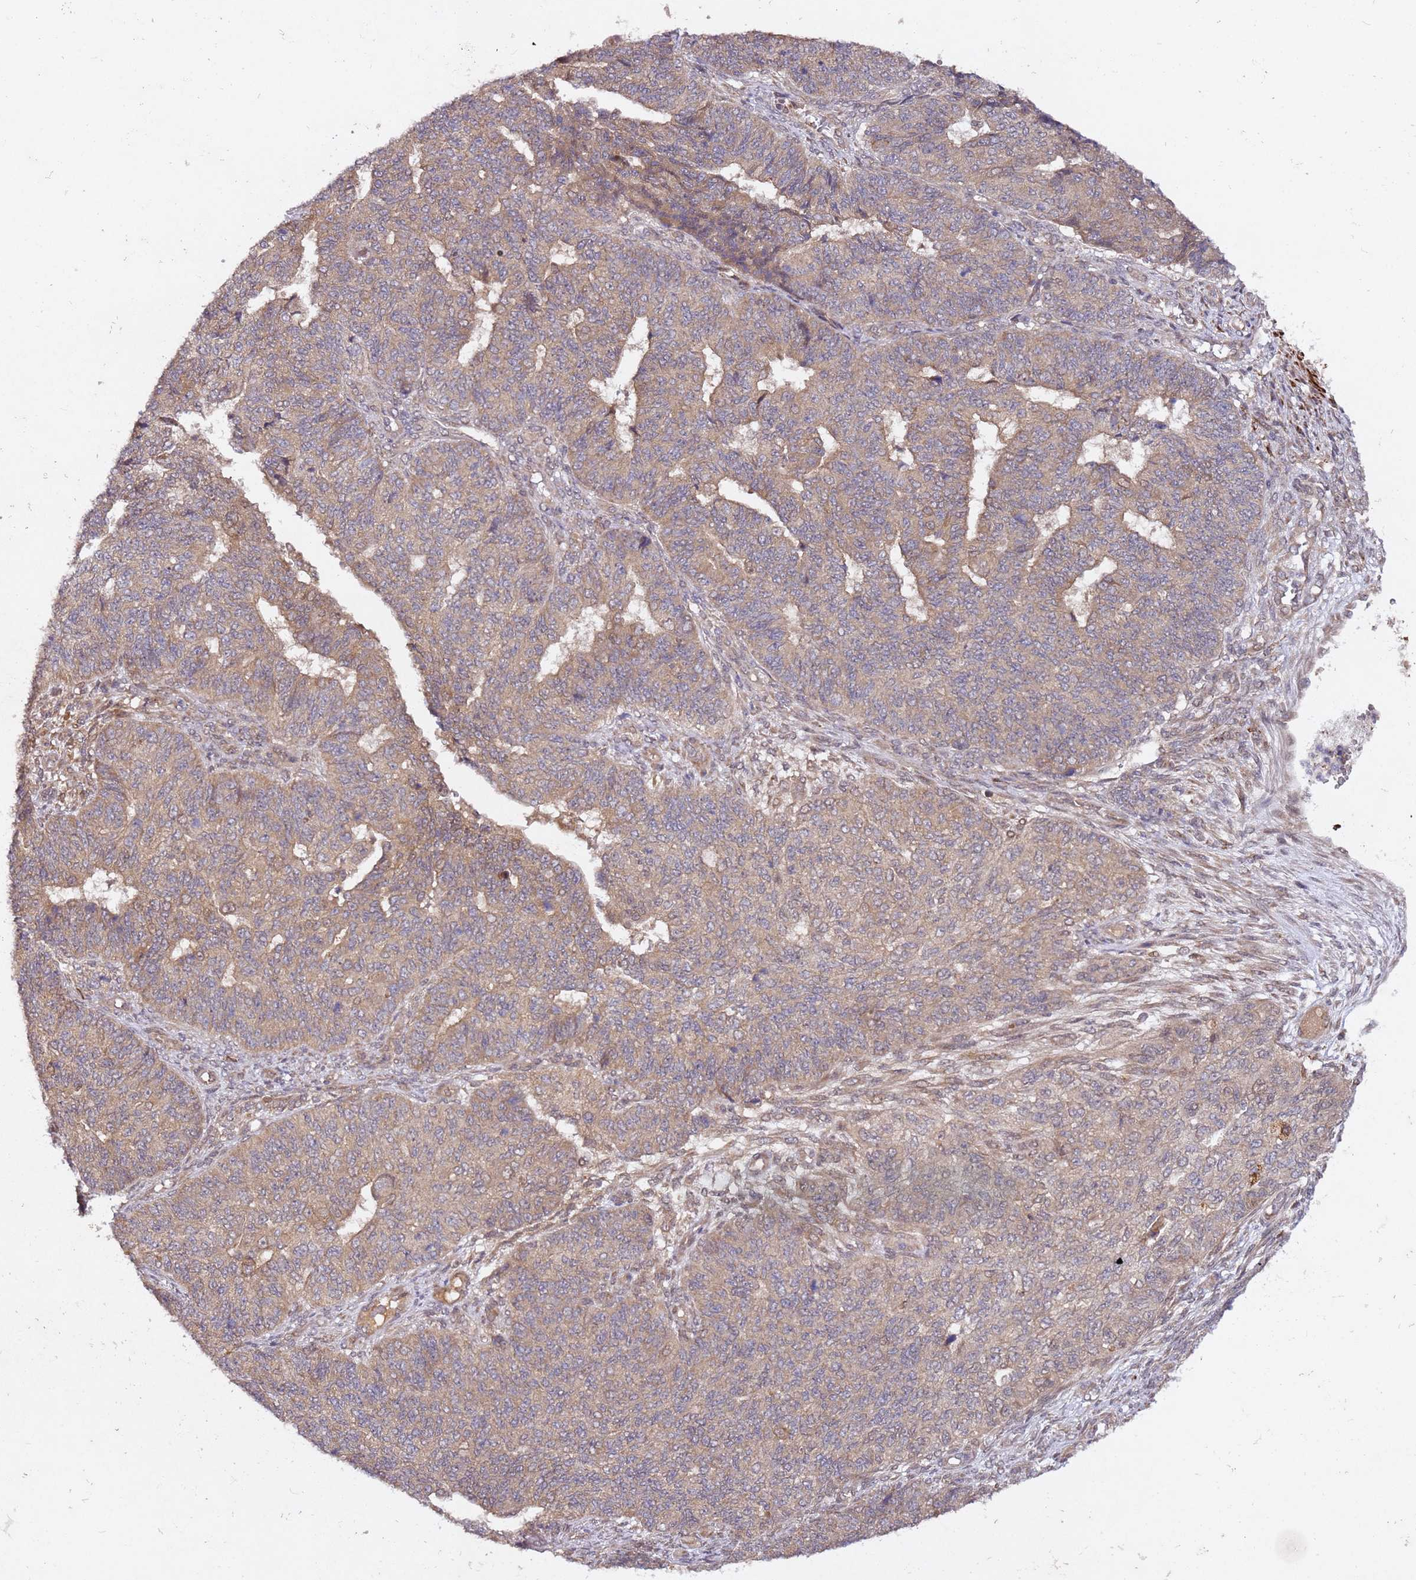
{"staining": {"intensity": "weak", "quantity": ">75%", "location": "cytoplasmic/membranous"}, "tissue": "endometrial cancer", "cell_type": "Tumor cells", "image_type": "cancer", "snomed": [{"axis": "morphology", "description": "Adenocarcinoma, NOS"}, {"axis": "topography", "description": "Endometrium"}], "caption": "Human endometrial cancer (adenocarcinoma) stained with a protein marker reveals weak staining in tumor cells.", "gene": "ALG11", "patient": {"sex": "female", "age": 32}}